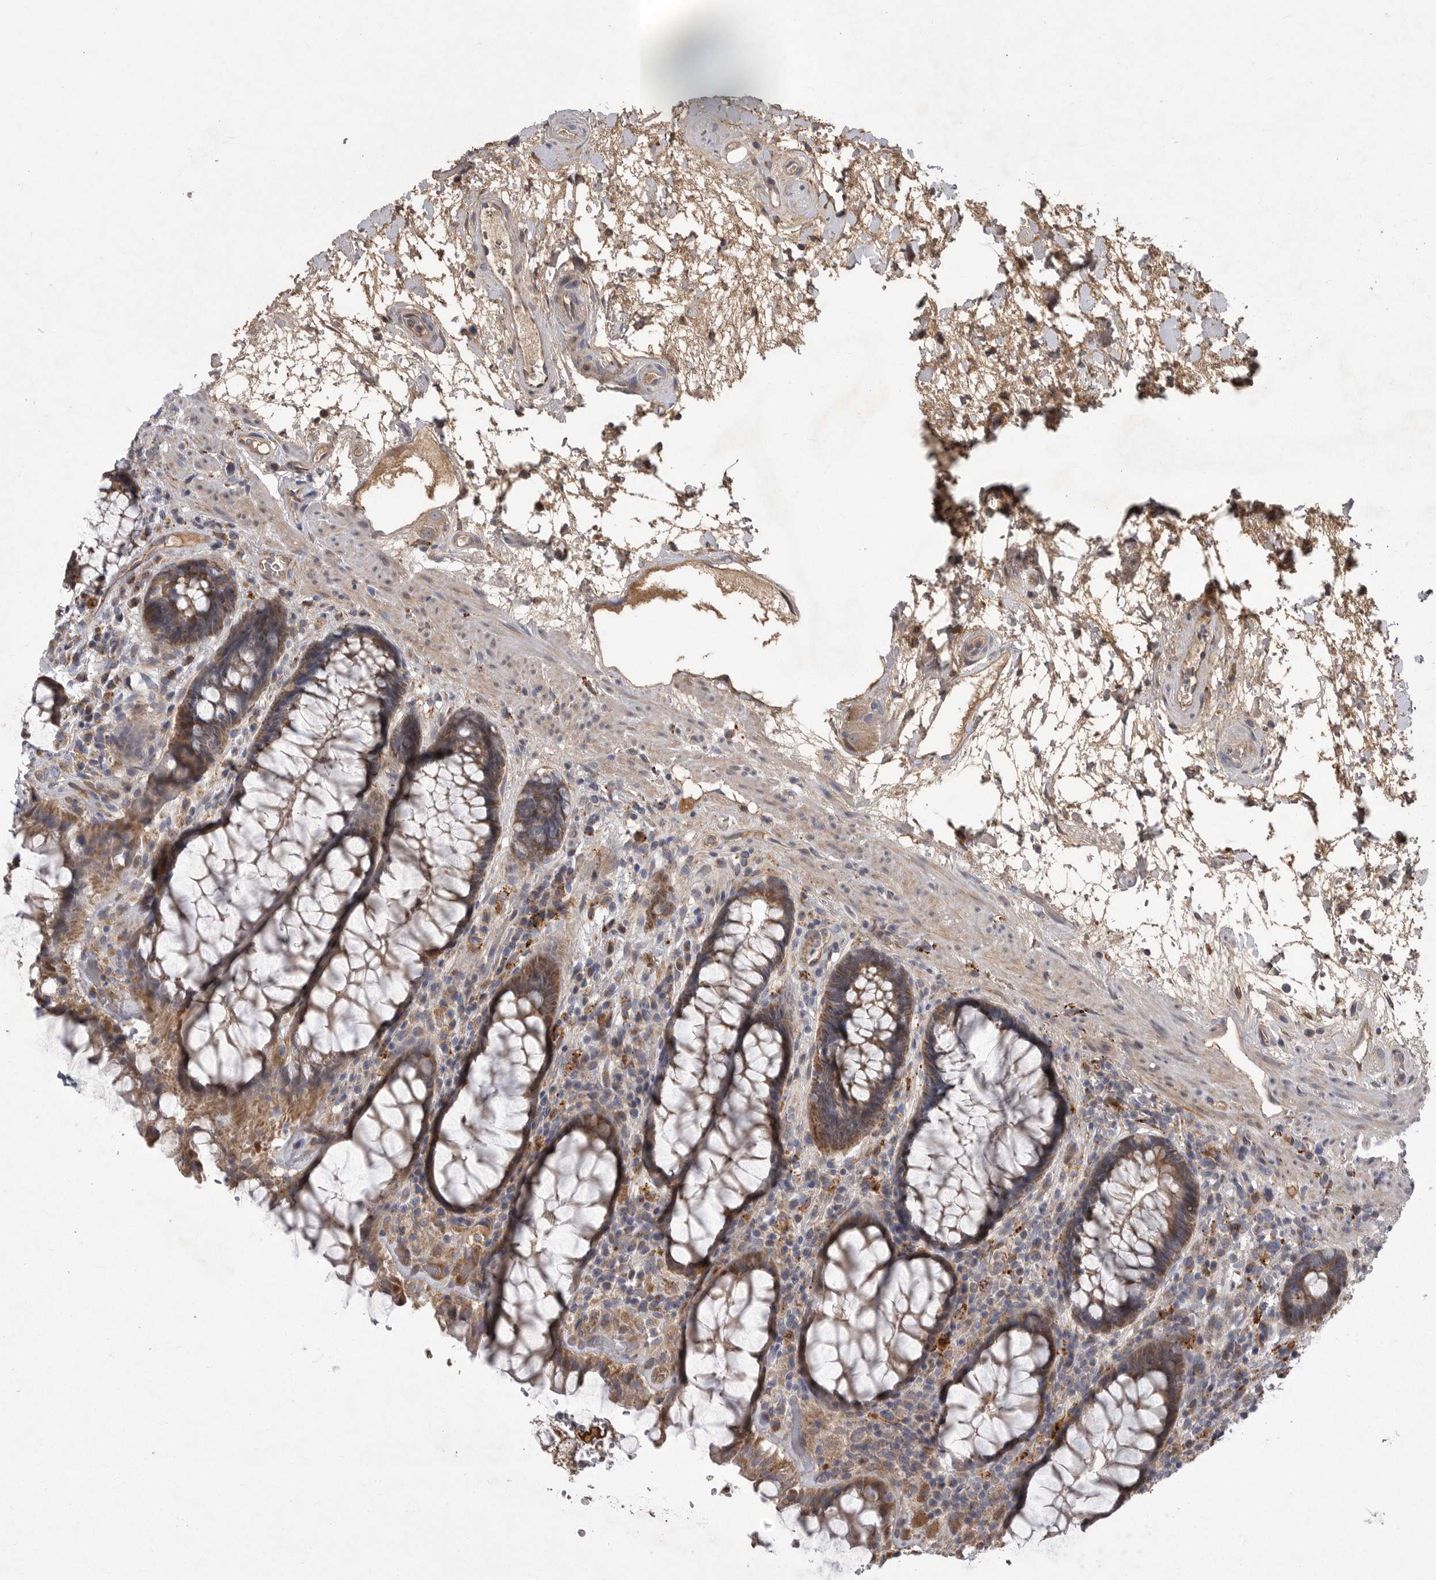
{"staining": {"intensity": "moderate", "quantity": ">75%", "location": "cytoplasmic/membranous"}, "tissue": "rectum", "cell_type": "Glandular cells", "image_type": "normal", "snomed": [{"axis": "morphology", "description": "Normal tissue, NOS"}, {"axis": "topography", "description": "Rectum"}], "caption": "Protein staining of unremarkable rectum displays moderate cytoplasmic/membranous staining in about >75% of glandular cells.", "gene": "CRP", "patient": {"sex": "male", "age": 64}}